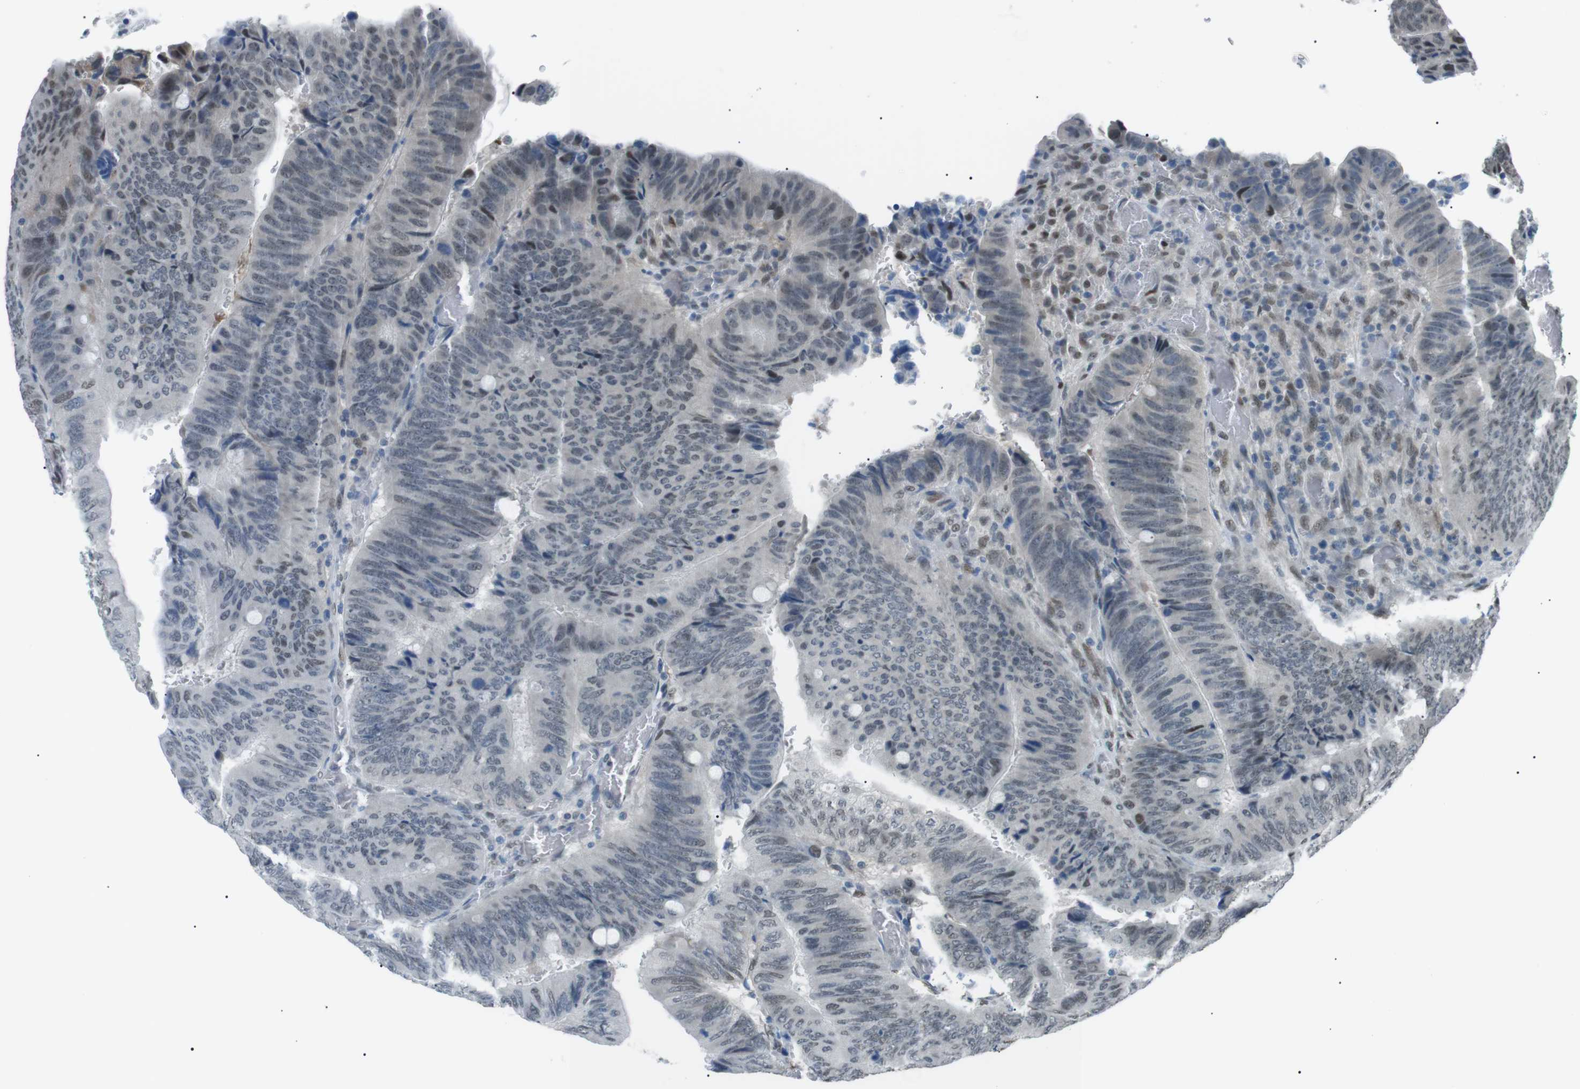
{"staining": {"intensity": "weak", "quantity": "25%-75%", "location": "nuclear"}, "tissue": "colorectal cancer", "cell_type": "Tumor cells", "image_type": "cancer", "snomed": [{"axis": "morphology", "description": "Normal tissue, NOS"}, {"axis": "morphology", "description": "Adenocarcinoma, NOS"}, {"axis": "topography", "description": "Rectum"}, {"axis": "topography", "description": "Peripheral nerve tissue"}], "caption": "Human colorectal cancer (adenocarcinoma) stained with a protein marker reveals weak staining in tumor cells.", "gene": "SRPK2", "patient": {"sex": "male", "age": 92}}